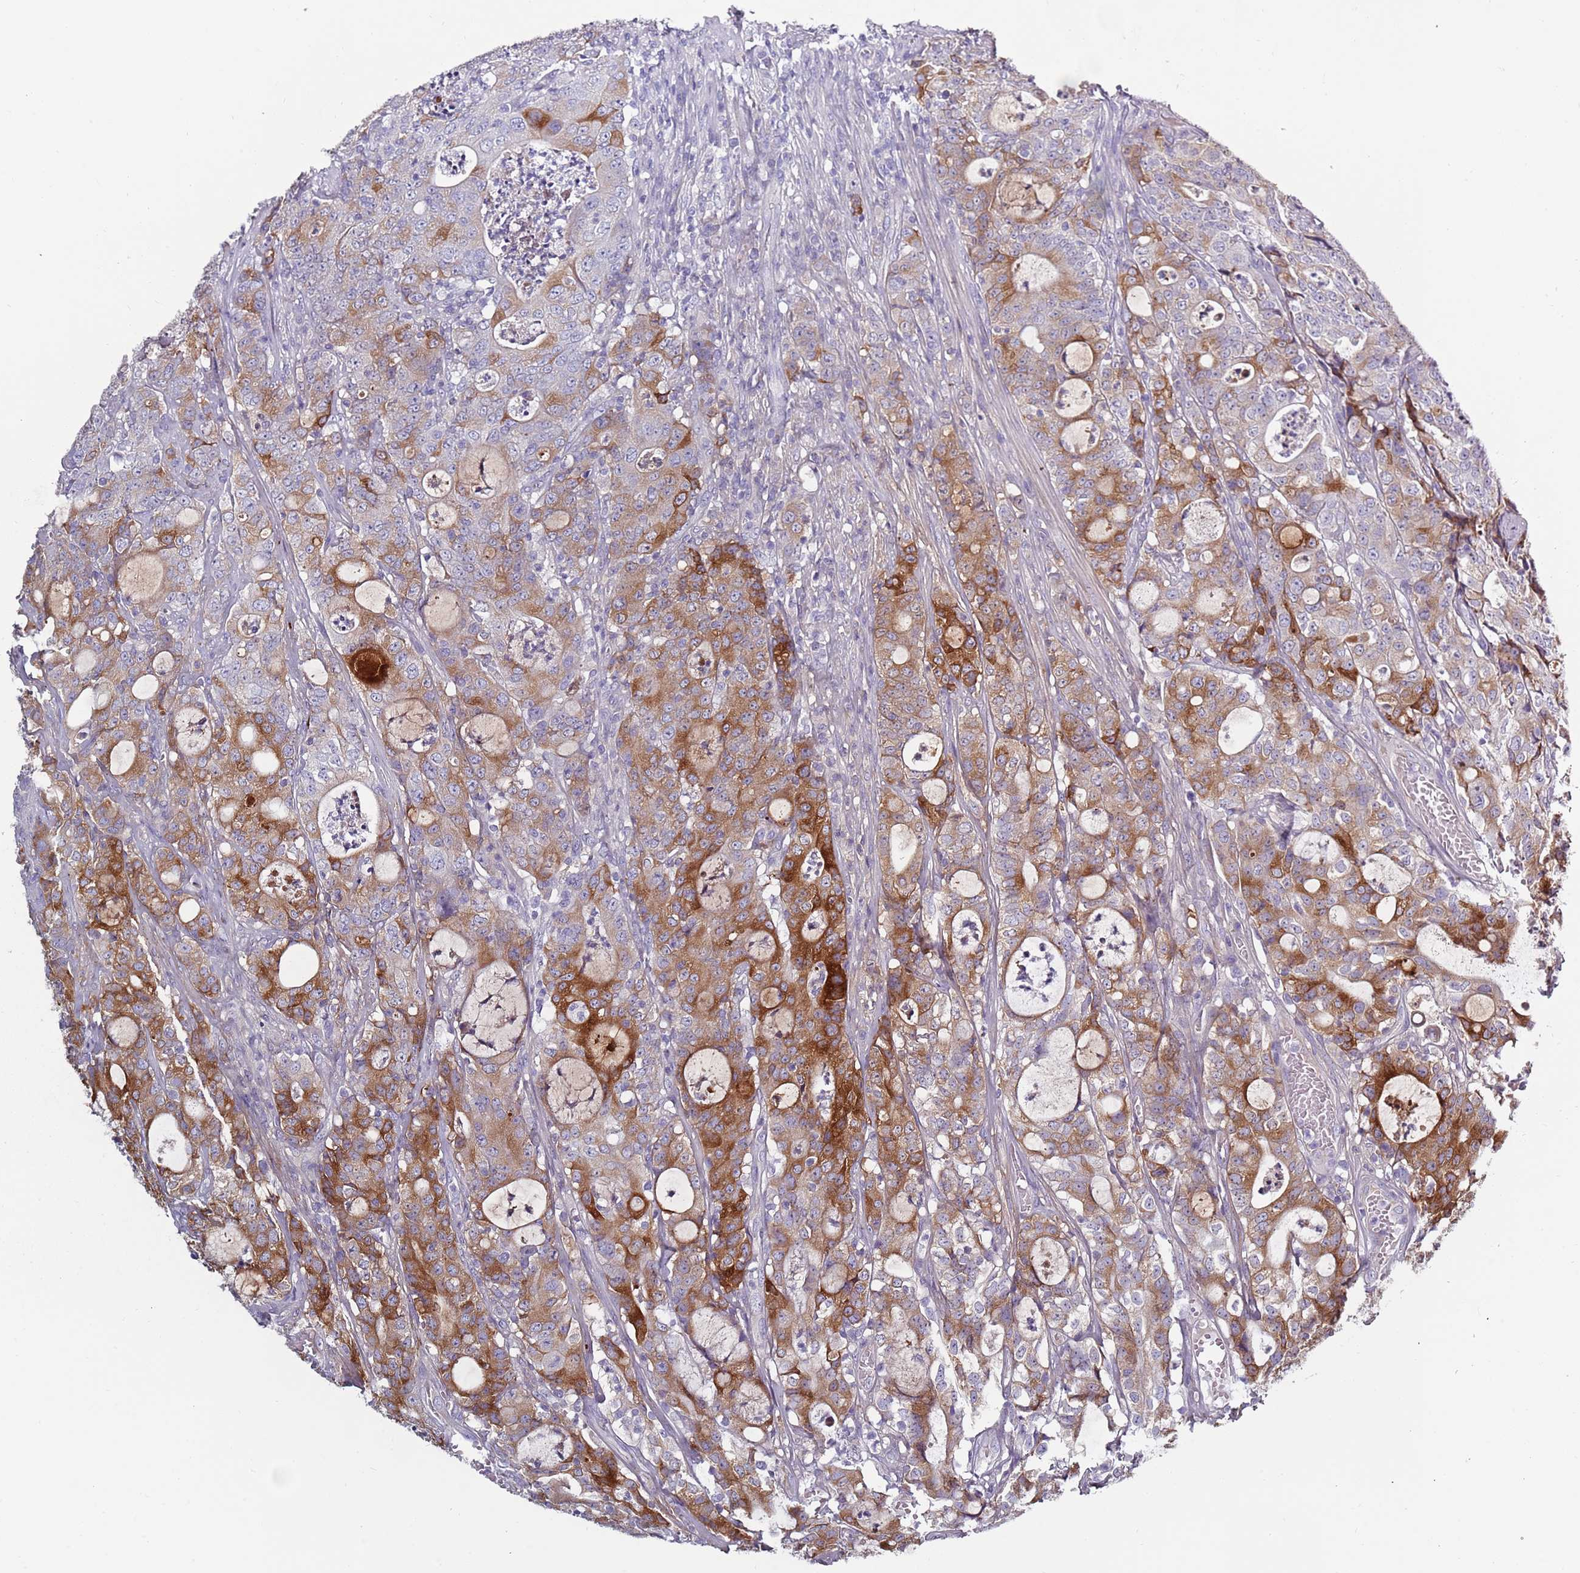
{"staining": {"intensity": "strong", "quantity": "25%-75%", "location": "cytoplasmic/membranous"}, "tissue": "colorectal cancer", "cell_type": "Tumor cells", "image_type": "cancer", "snomed": [{"axis": "morphology", "description": "Adenocarcinoma, NOS"}, {"axis": "topography", "description": "Colon"}], "caption": "This is a micrograph of immunohistochemistry staining of adenocarcinoma (colorectal), which shows strong expression in the cytoplasmic/membranous of tumor cells.", "gene": "TNFRSF6B", "patient": {"sex": "male", "age": 83}}